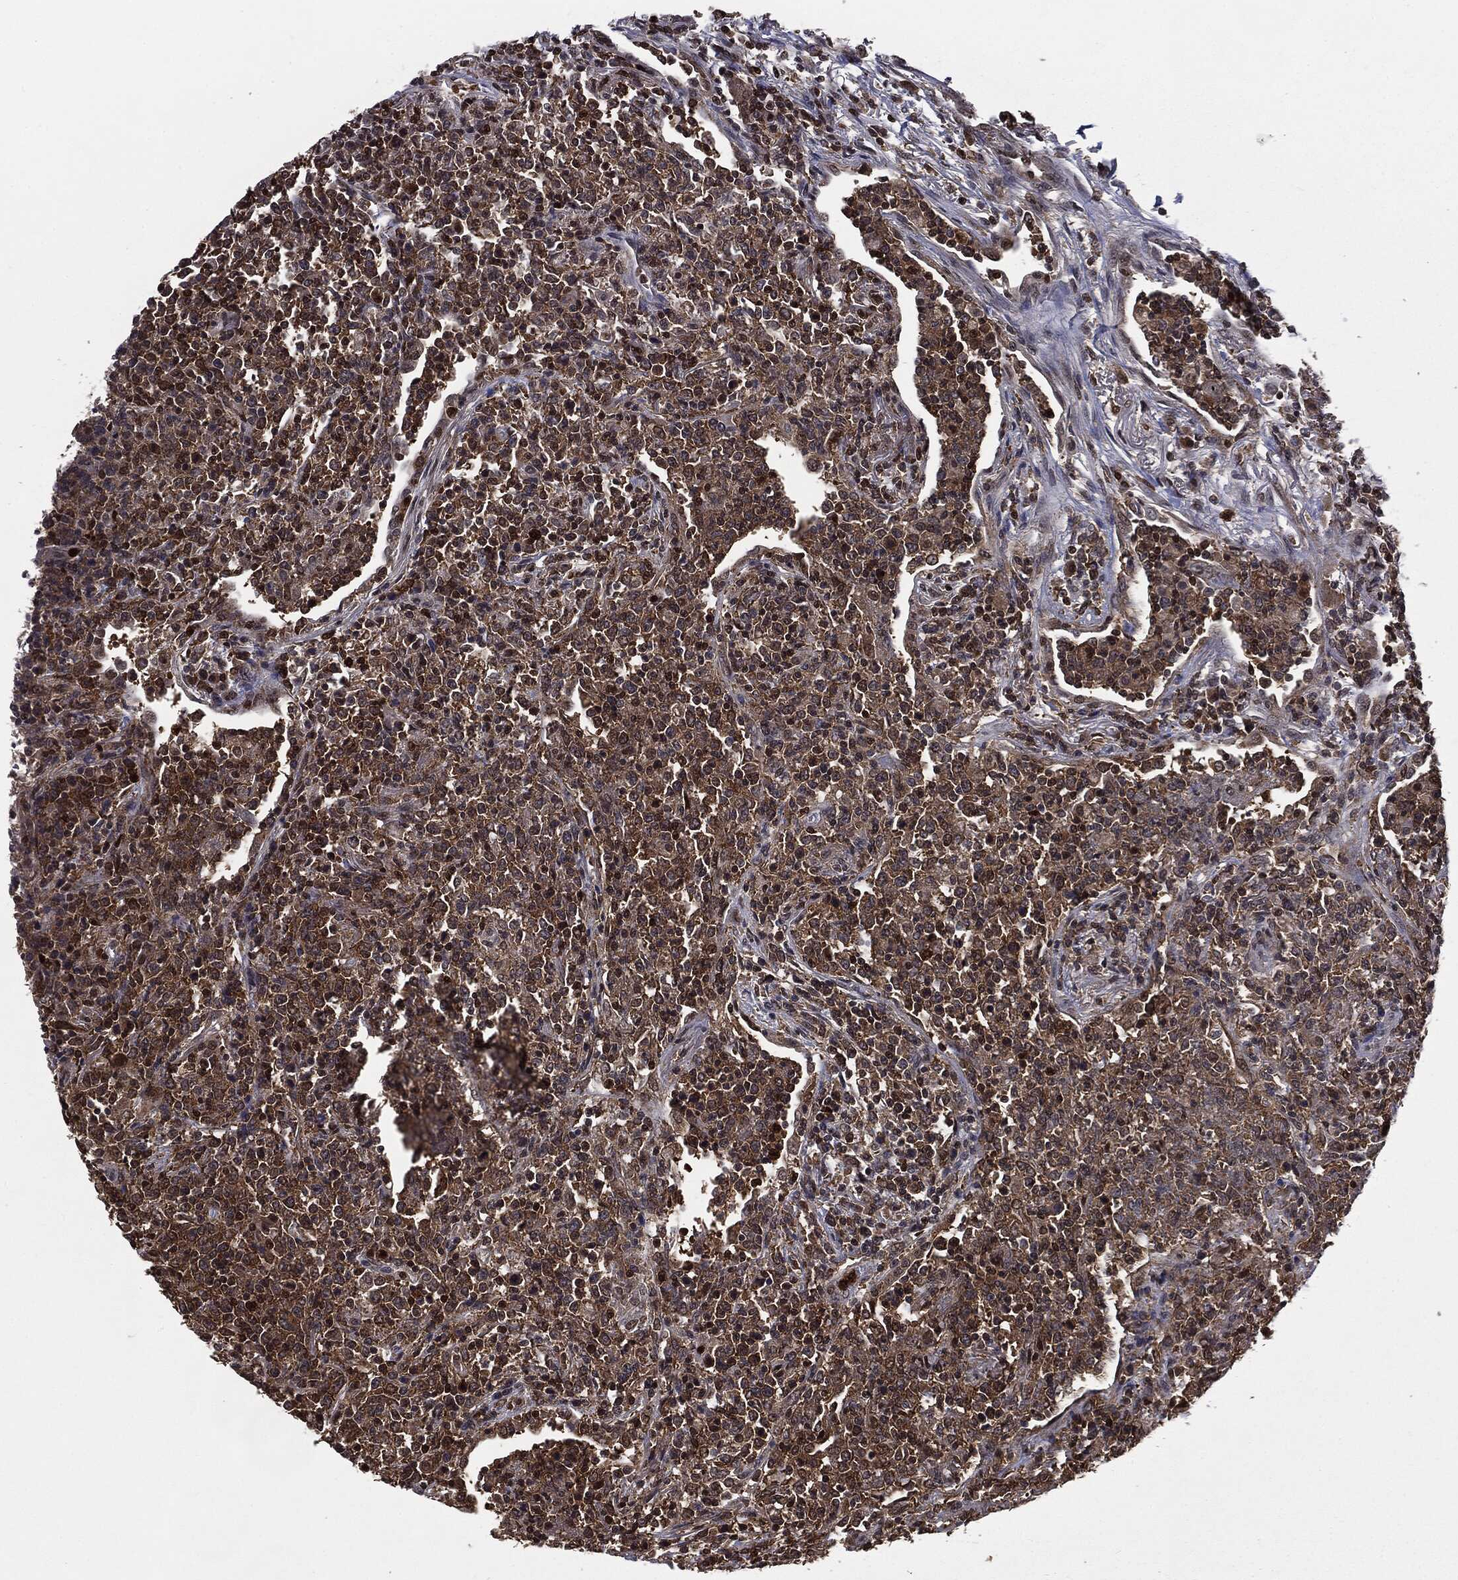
{"staining": {"intensity": "moderate", "quantity": ">75%", "location": "cytoplasmic/membranous,nuclear"}, "tissue": "lymphoma", "cell_type": "Tumor cells", "image_type": "cancer", "snomed": [{"axis": "morphology", "description": "Malignant lymphoma, non-Hodgkin's type, High grade"}, {"axis": "topography", "description": "Lung"}], "caption": "DAB (3,3'-diaminobenzidine) immunohistochemical staining of lymphoma exhibits moderate cytoplasmic/membranous and nuclear protein staining in about >75% of tumor cells. (IHC, brightfield microscopy, high magnification).", "gene": "GPI", "patient": {"sex": "male", "age": 79}}